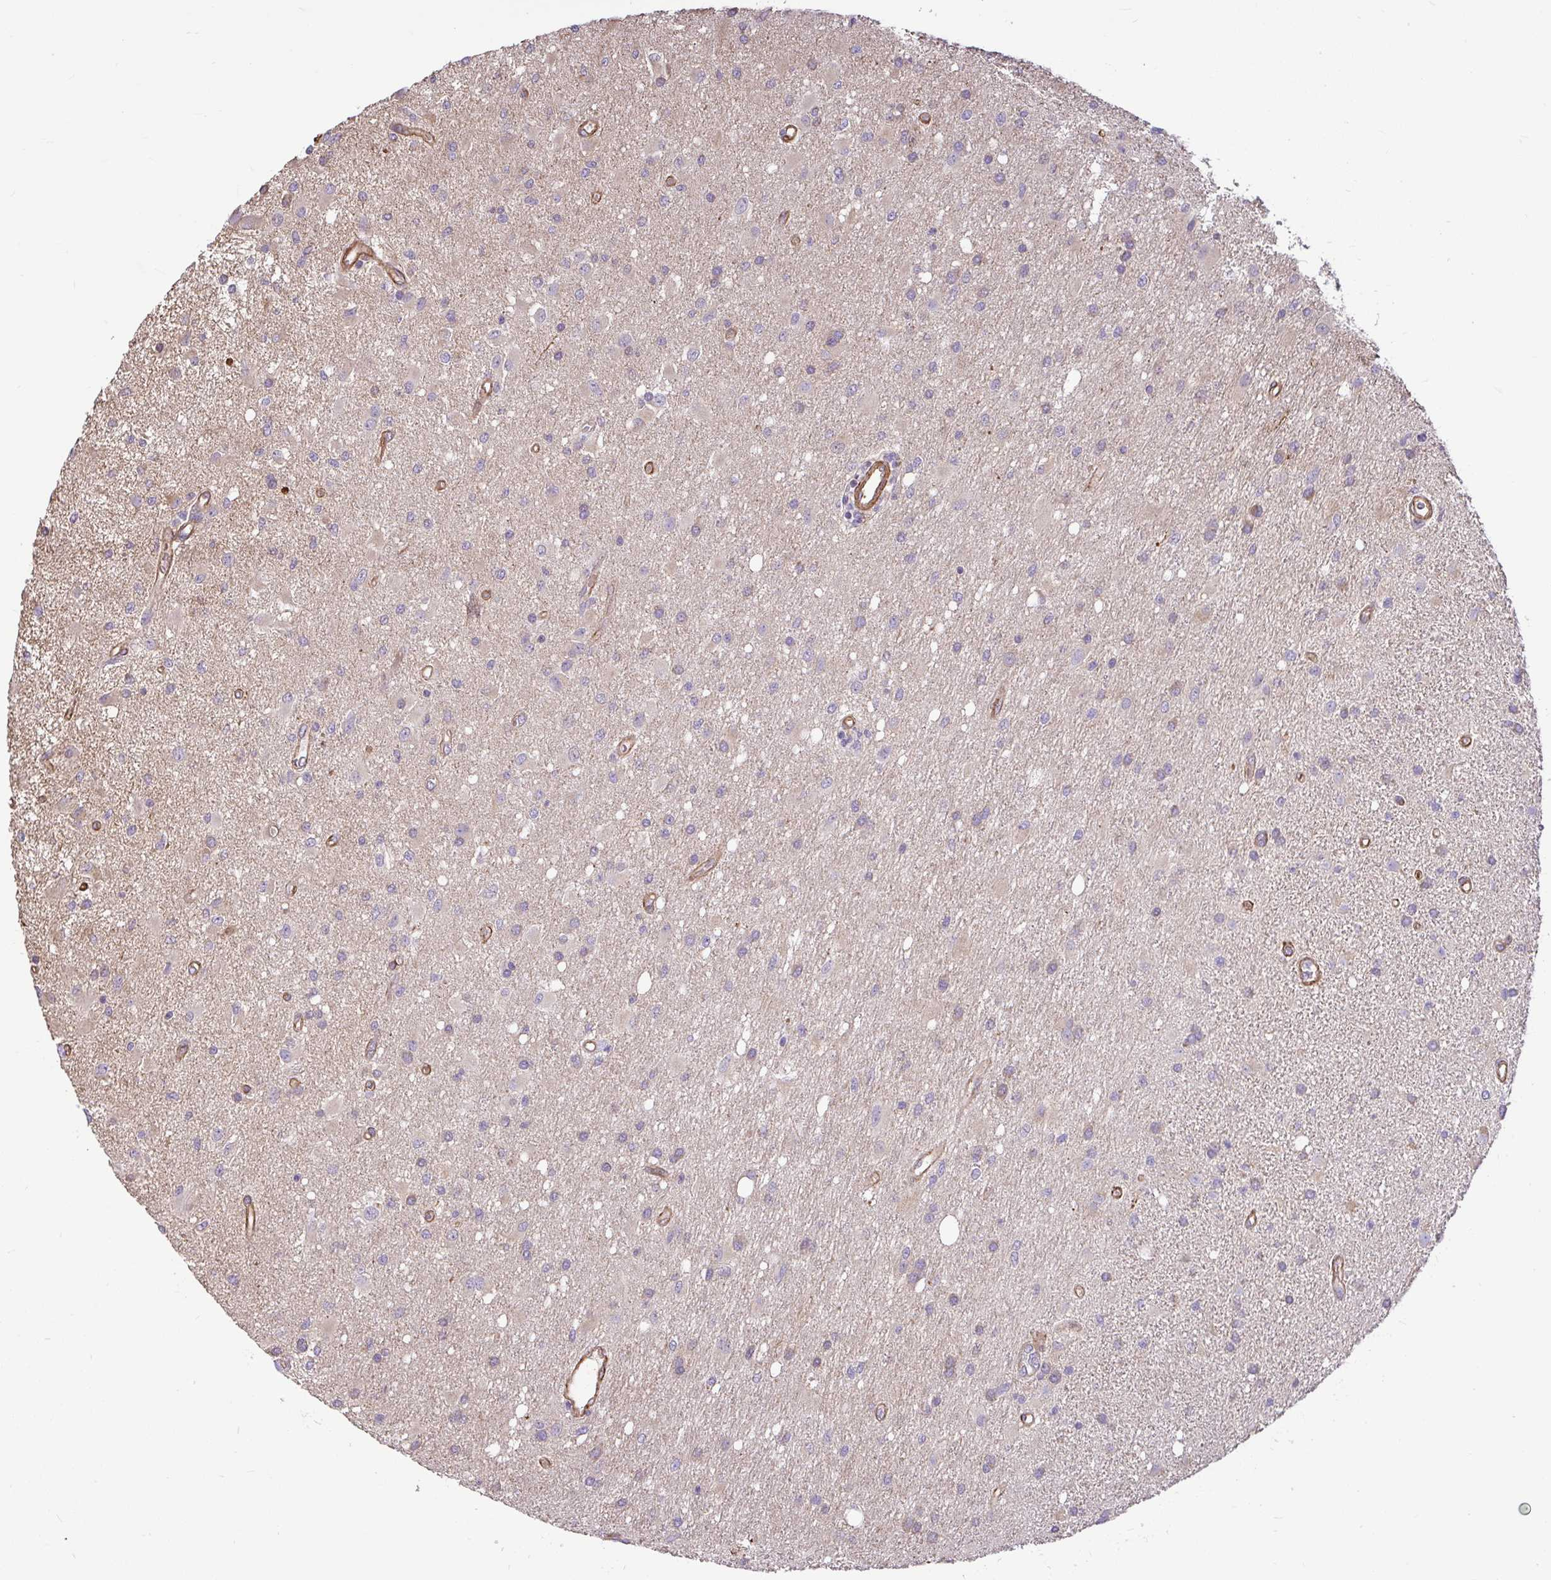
{"staining": {"intensity": "negative", "quantity": "none", "location": "none"}, "tissue": "glioma", "cell_type": "Tumor cells", "image_type": "cancer", "snomed": [{"axis": "morphology", "description": "Glioma, malignant, High grade"}, {"axis": "topography", "description": "Brain"}], "caption": "Tumor cells show no significant protein expression in high-grade glioma (malignant).", "gene": "PTPRK", "patient": {"sex": "male", "age": 67}}